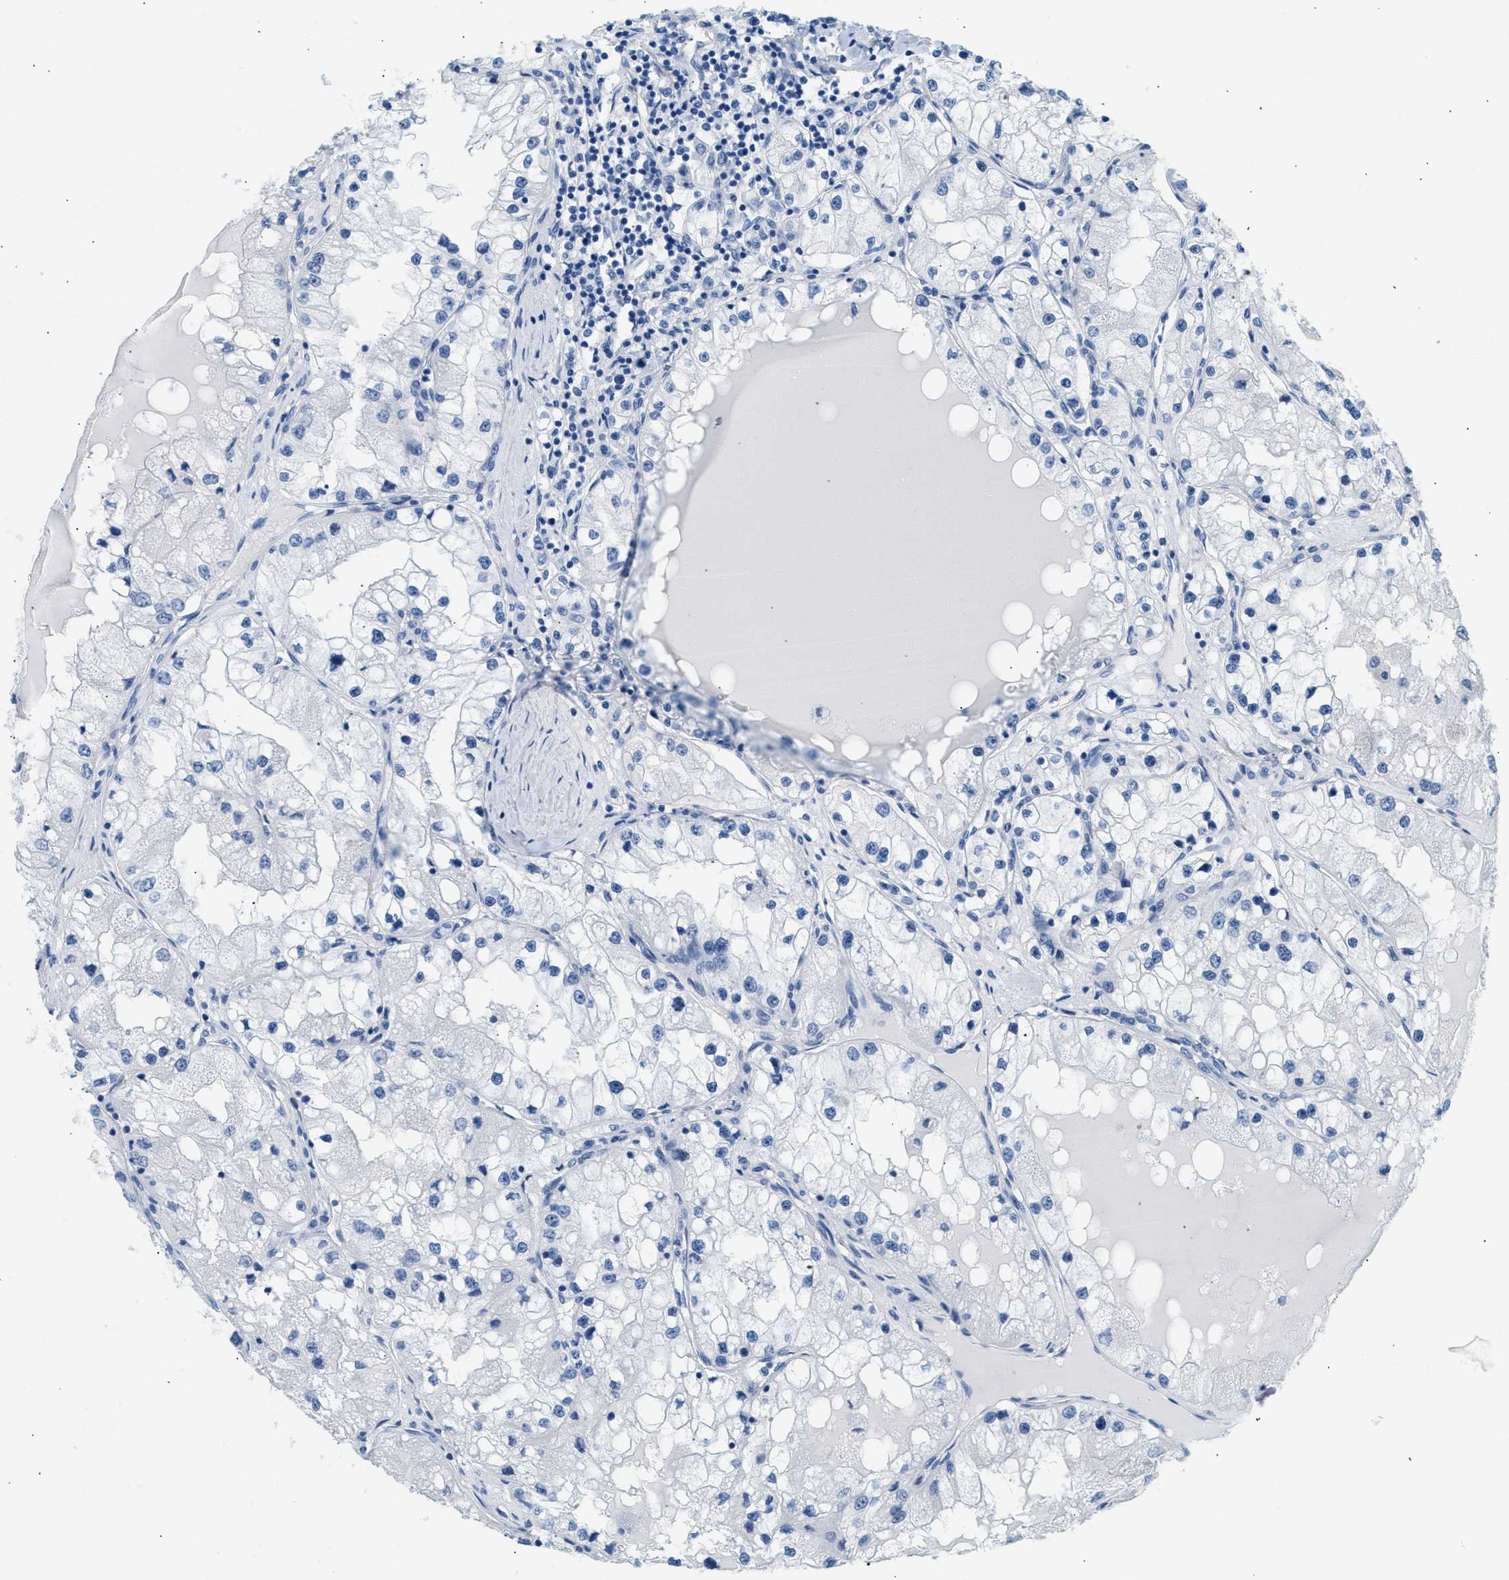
{"staining": {"intensity": "negative", "quantity": "none", "location": "none"}, "tissue": "renal cancer", "cell_type": "Tumor cells", "image_type": "cancer", "snomed": [{"axis": "morphology", "description": "Adenocarcinoma, NOS"}, {"axis": "topography", "description": "Kidney"}], "caption": "The histopathology image reveals no staining of tumor cells in adenocarcinoma (renal).", "gene": "SPAM1", "patient": {"sex": "male", "age": 68}}